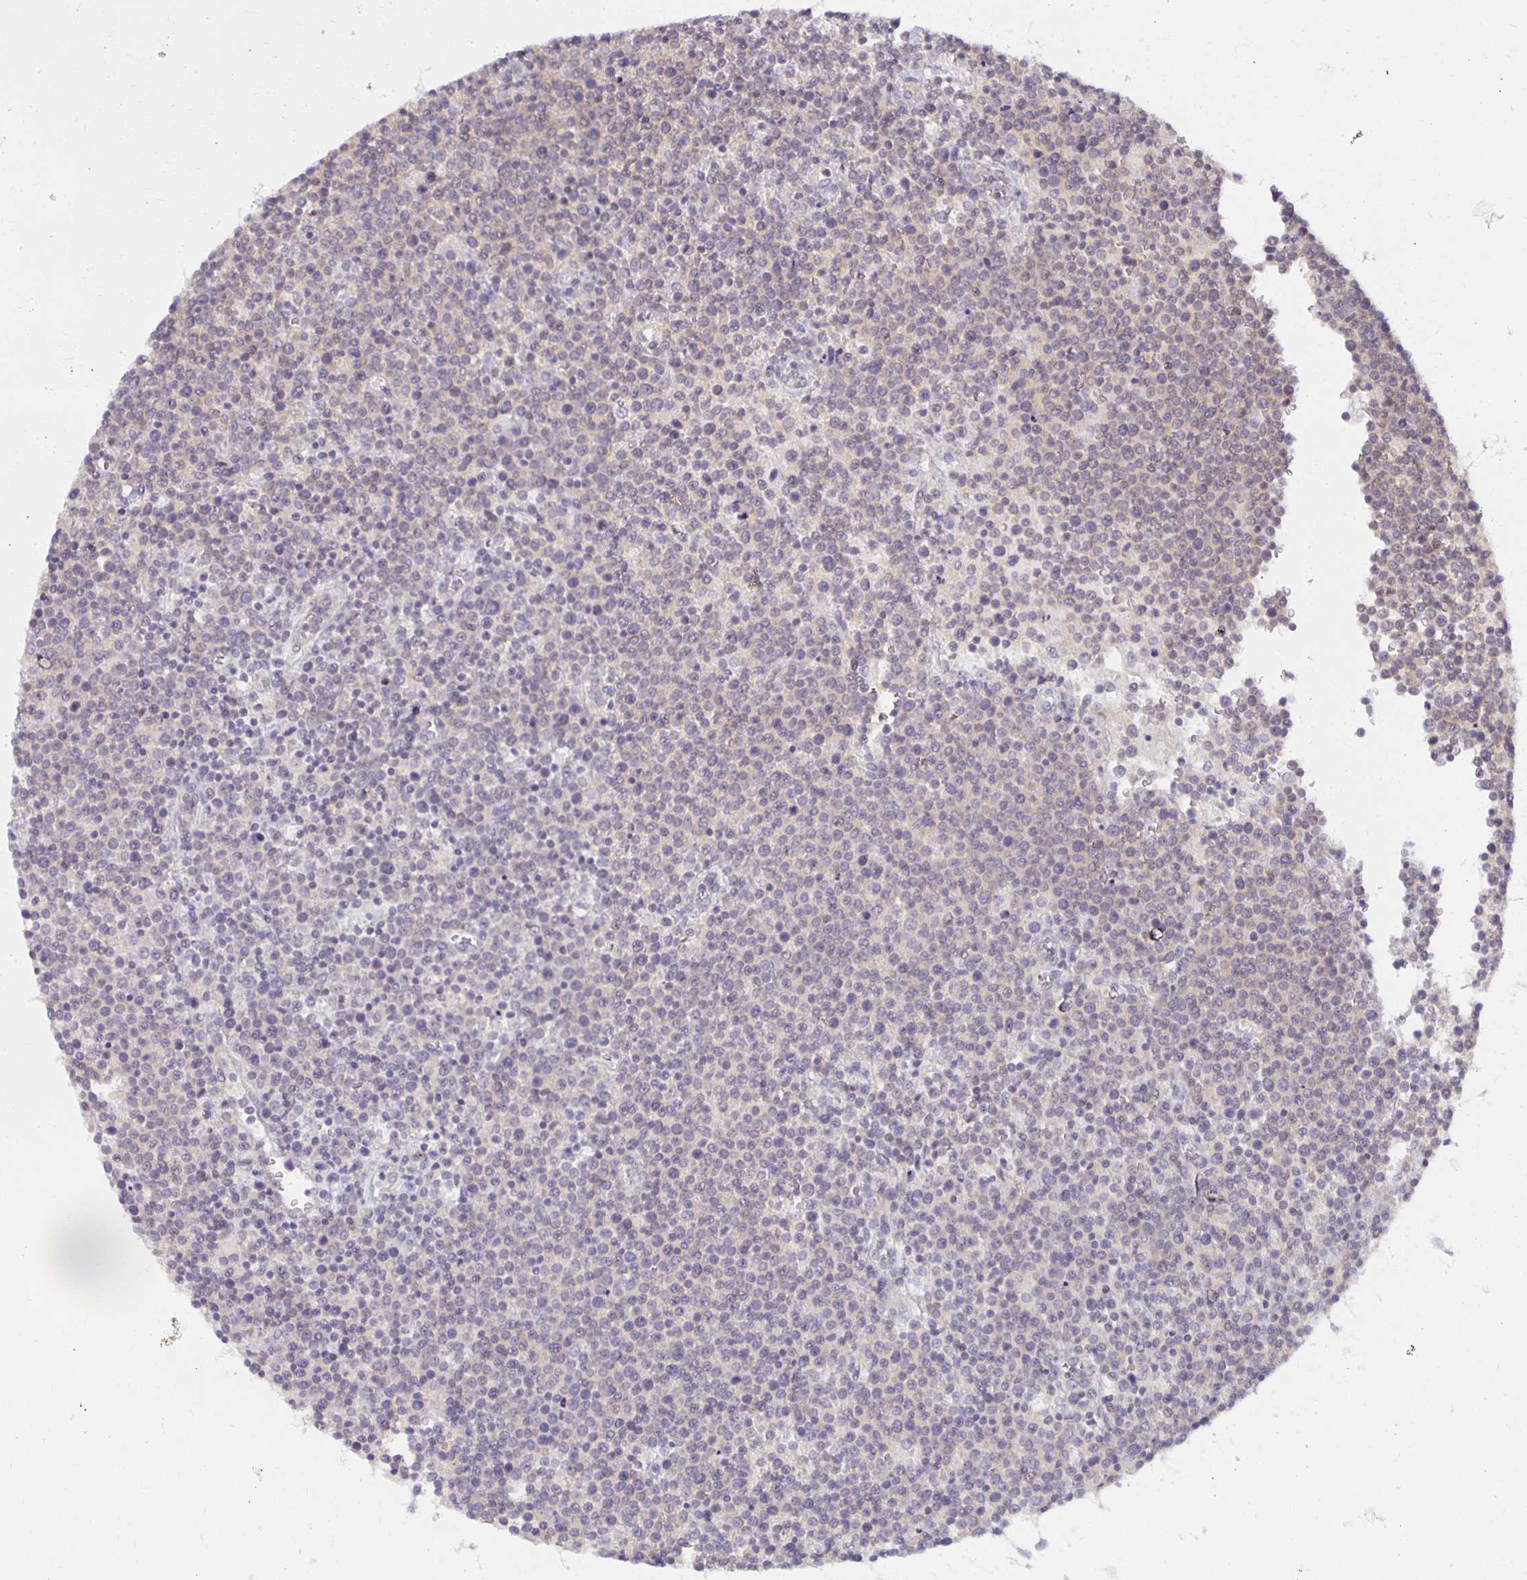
{"staining": {"intensity": "negative", "quantity": "none", "location": "none"}, "tissue": "lymphoma", "cell_type": "Tumor cells", "image_type": "cancer", "snomed": [{"axis": "morphology", "description": "Malignant lymphoma, non-Hodgkin's type, High grade"}, {"axis": "topography", "description": "Lymph node"}], "caption": "This photomicrograph is of lymphoma stained with immunohistochemistry (IHC) to label a protein in brown with the nuclei are counter-stained blue. There is no expression in tumor cells.", "gene": "MIEN1", "patient": {"sex": "male", "age": 61}}